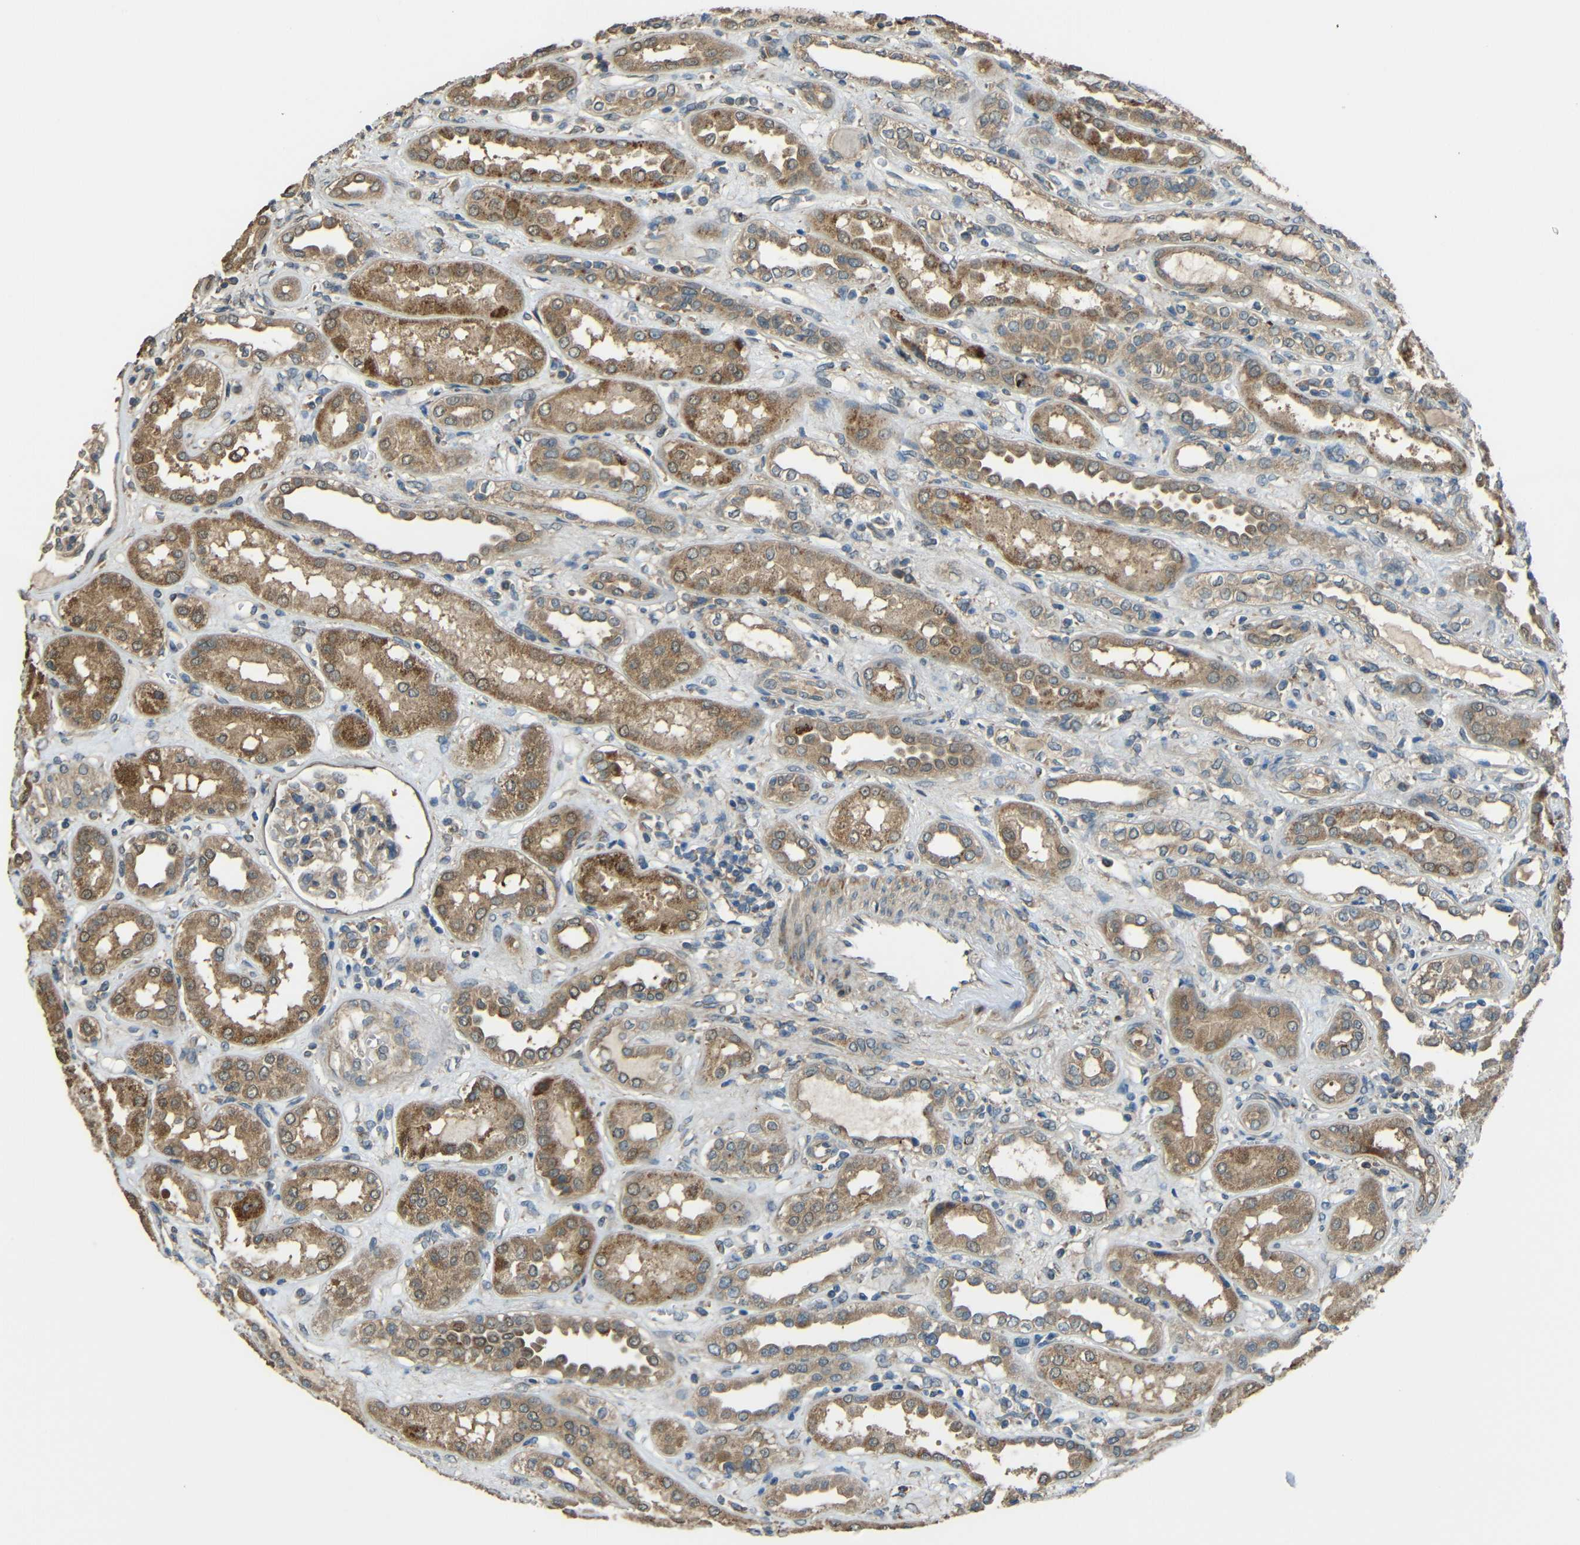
{"staining": {"intensity": "weak", "quantity": "25%-75%", "location": "cytoplasmic/membranous"}, "tissue": "kidney", "cell_type": "Cells in glomeruli", "image_type": "normal", "snomed": [{"axis": "morphology", "description": "Normal tissue, NOS"}, {"axis": "topography", "description": "Kidney"}], "caption": "IHC (DAB) staining of normal human kidney reveals weak cytoplasmic/membranous protein staining in approximately 25%-75% of cells in glomeruli.", "gene": "ACACA", "patient": {"sex": "male", "age": 59}}